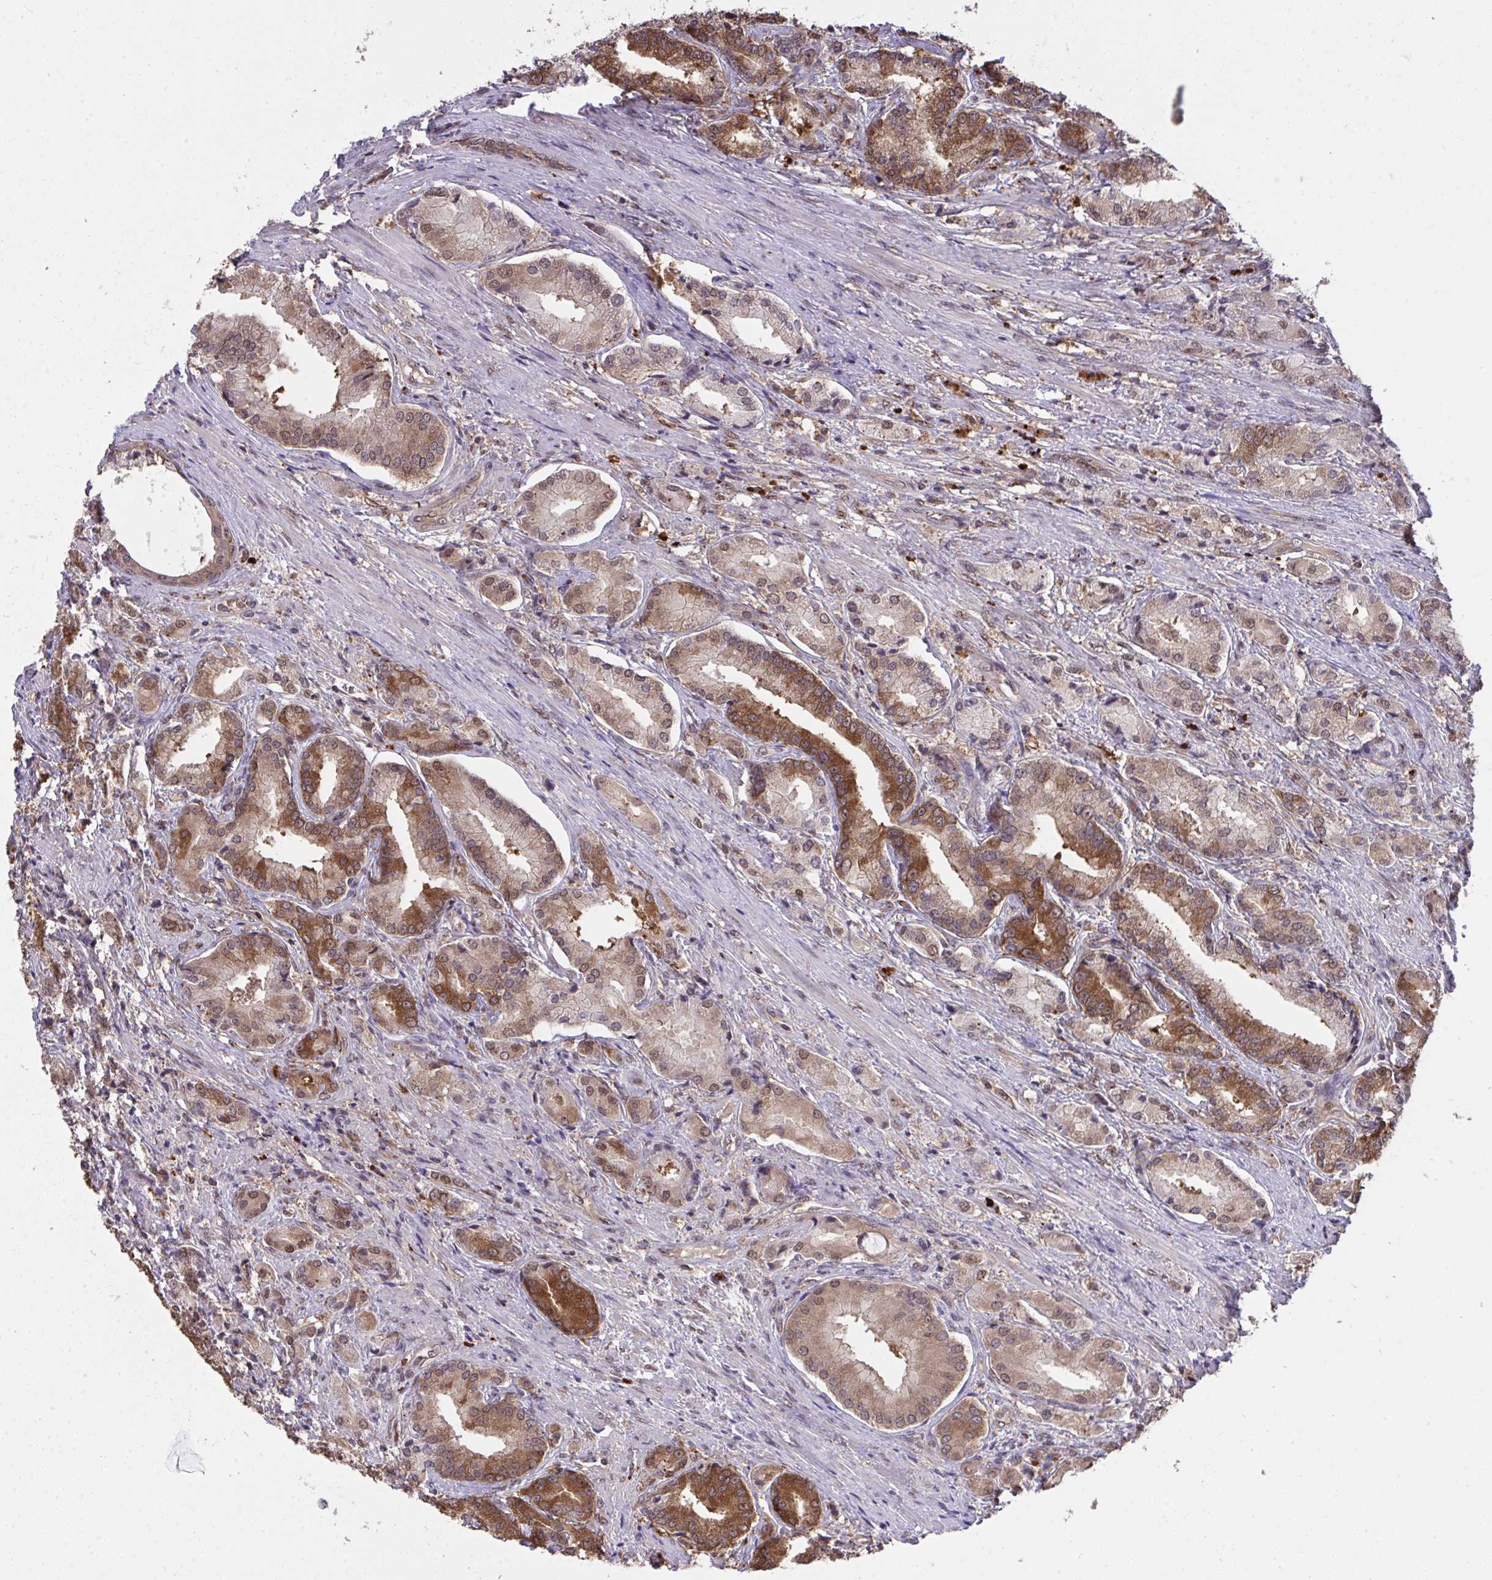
{"staining": {"intensity": "strong", "quantity": "25%-75%", "location": "cytoplasmic/membranous"}, "tissue": "prostate cancer", "cell_type": "Tumor cells", "image_type": "cancer", "snomed": [{"axis": "morphology", "description": "Adenocarcinoma, High grade"}, {"axis": "topography", "description": "Prostate and seminal vesicle, NOS"}], "caption": "Protein positivity by immunohistochemistry displays strong cytoplasmic/membranous positivity in approximately 25%-75% of tumor cells in high-grade adenocarcinoma (prostate).", "gene": "C12orf57", "patient": {"sex": "male", "age": 61}}